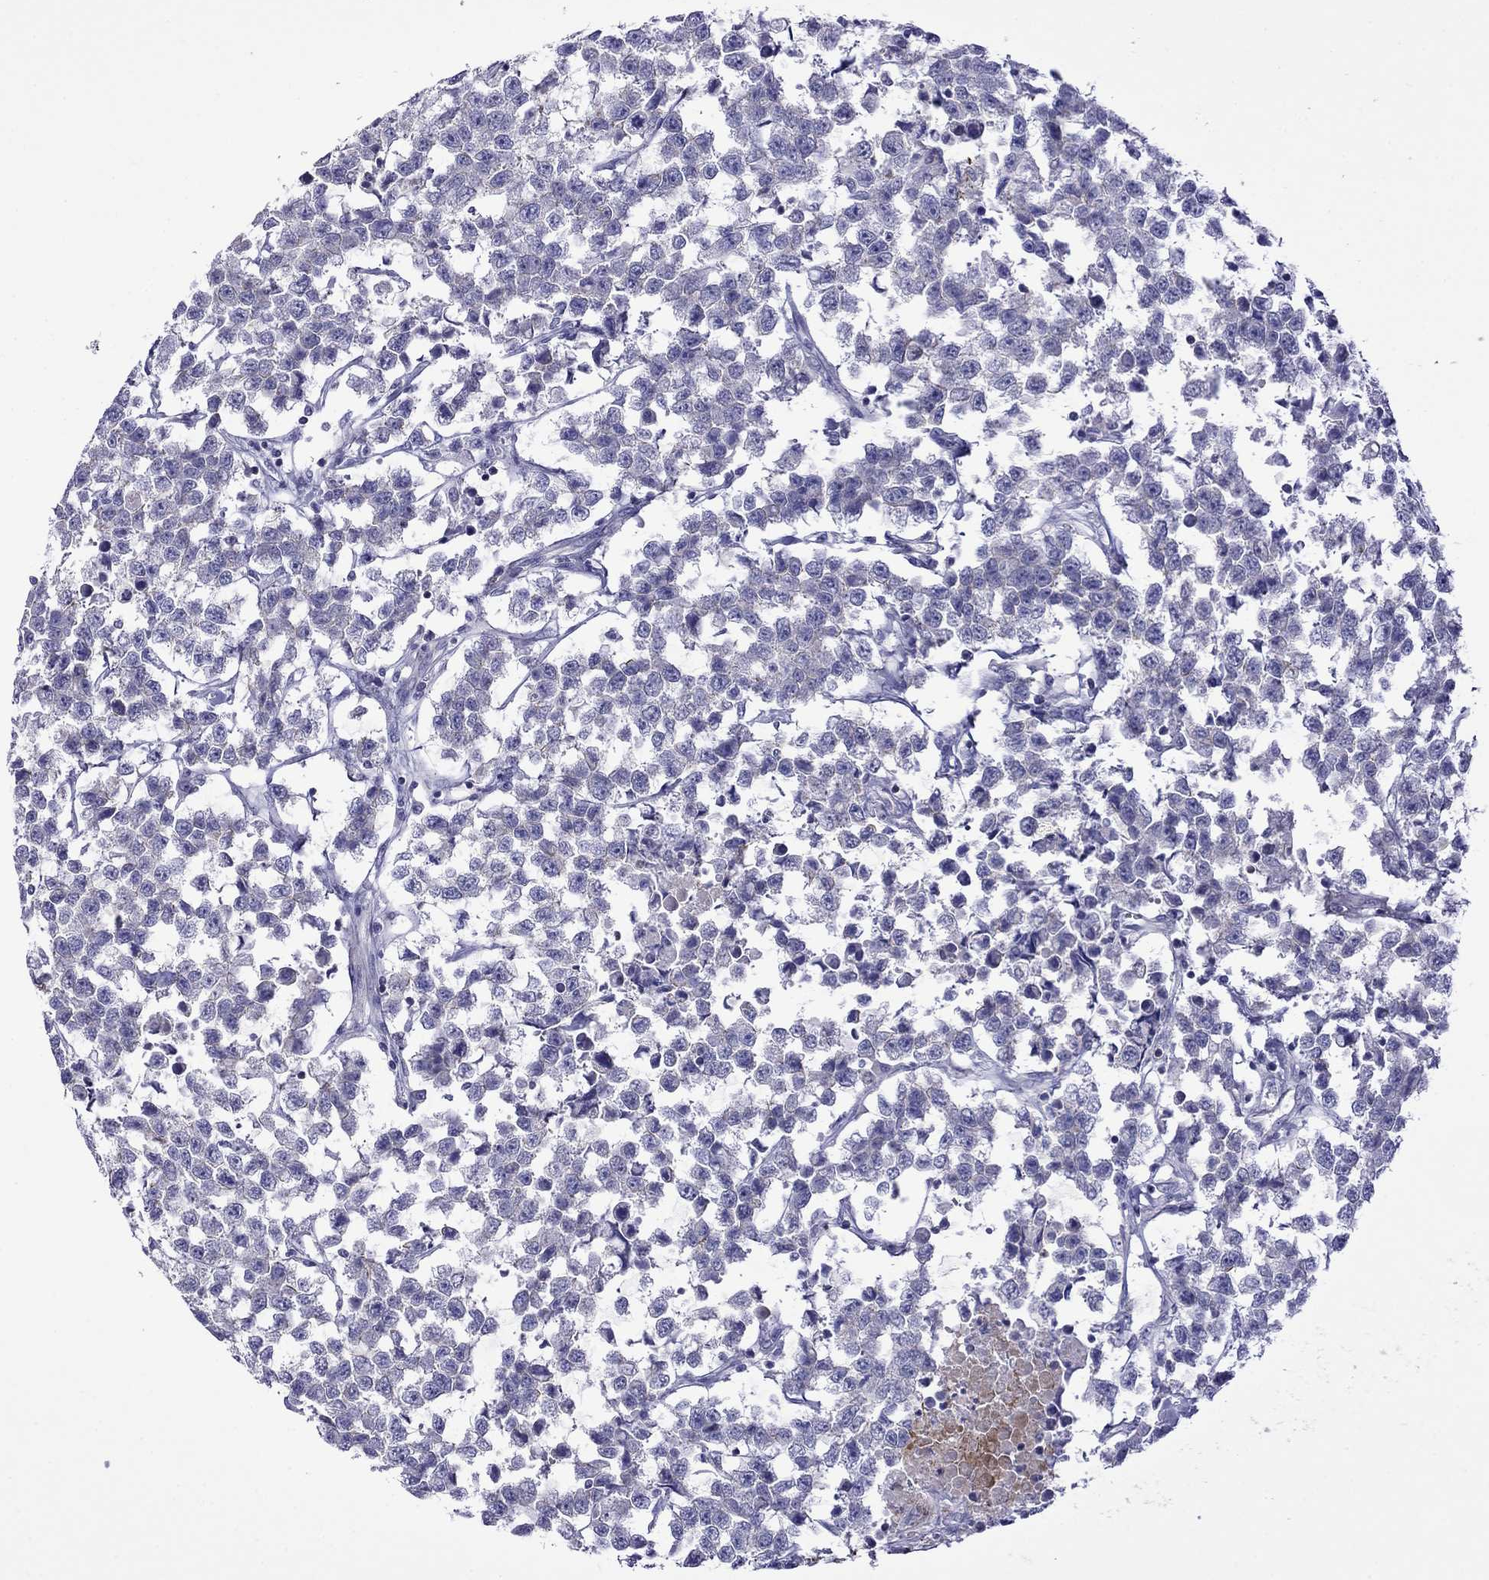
{"staining": {"intensity": "negative", "quantity": "none", "location": "none"}, "tissue": "testis cancer", "cell_type": "Tumor cells", "image_type": "cancer", "snomed": [{"axis": "morphology", "description": "Seminoma, NOS"}, {"axis": "topography", "description": "Testis"}], "caption": "Tumor cells show no significant expression in seminoma (testis). Brightfield microscopy of IHC stained with DAB (brown) and hematoxylin (blue), captured at high magnification.", "gene": "STAR", "patient": {"sex": "male", "age": 59}}